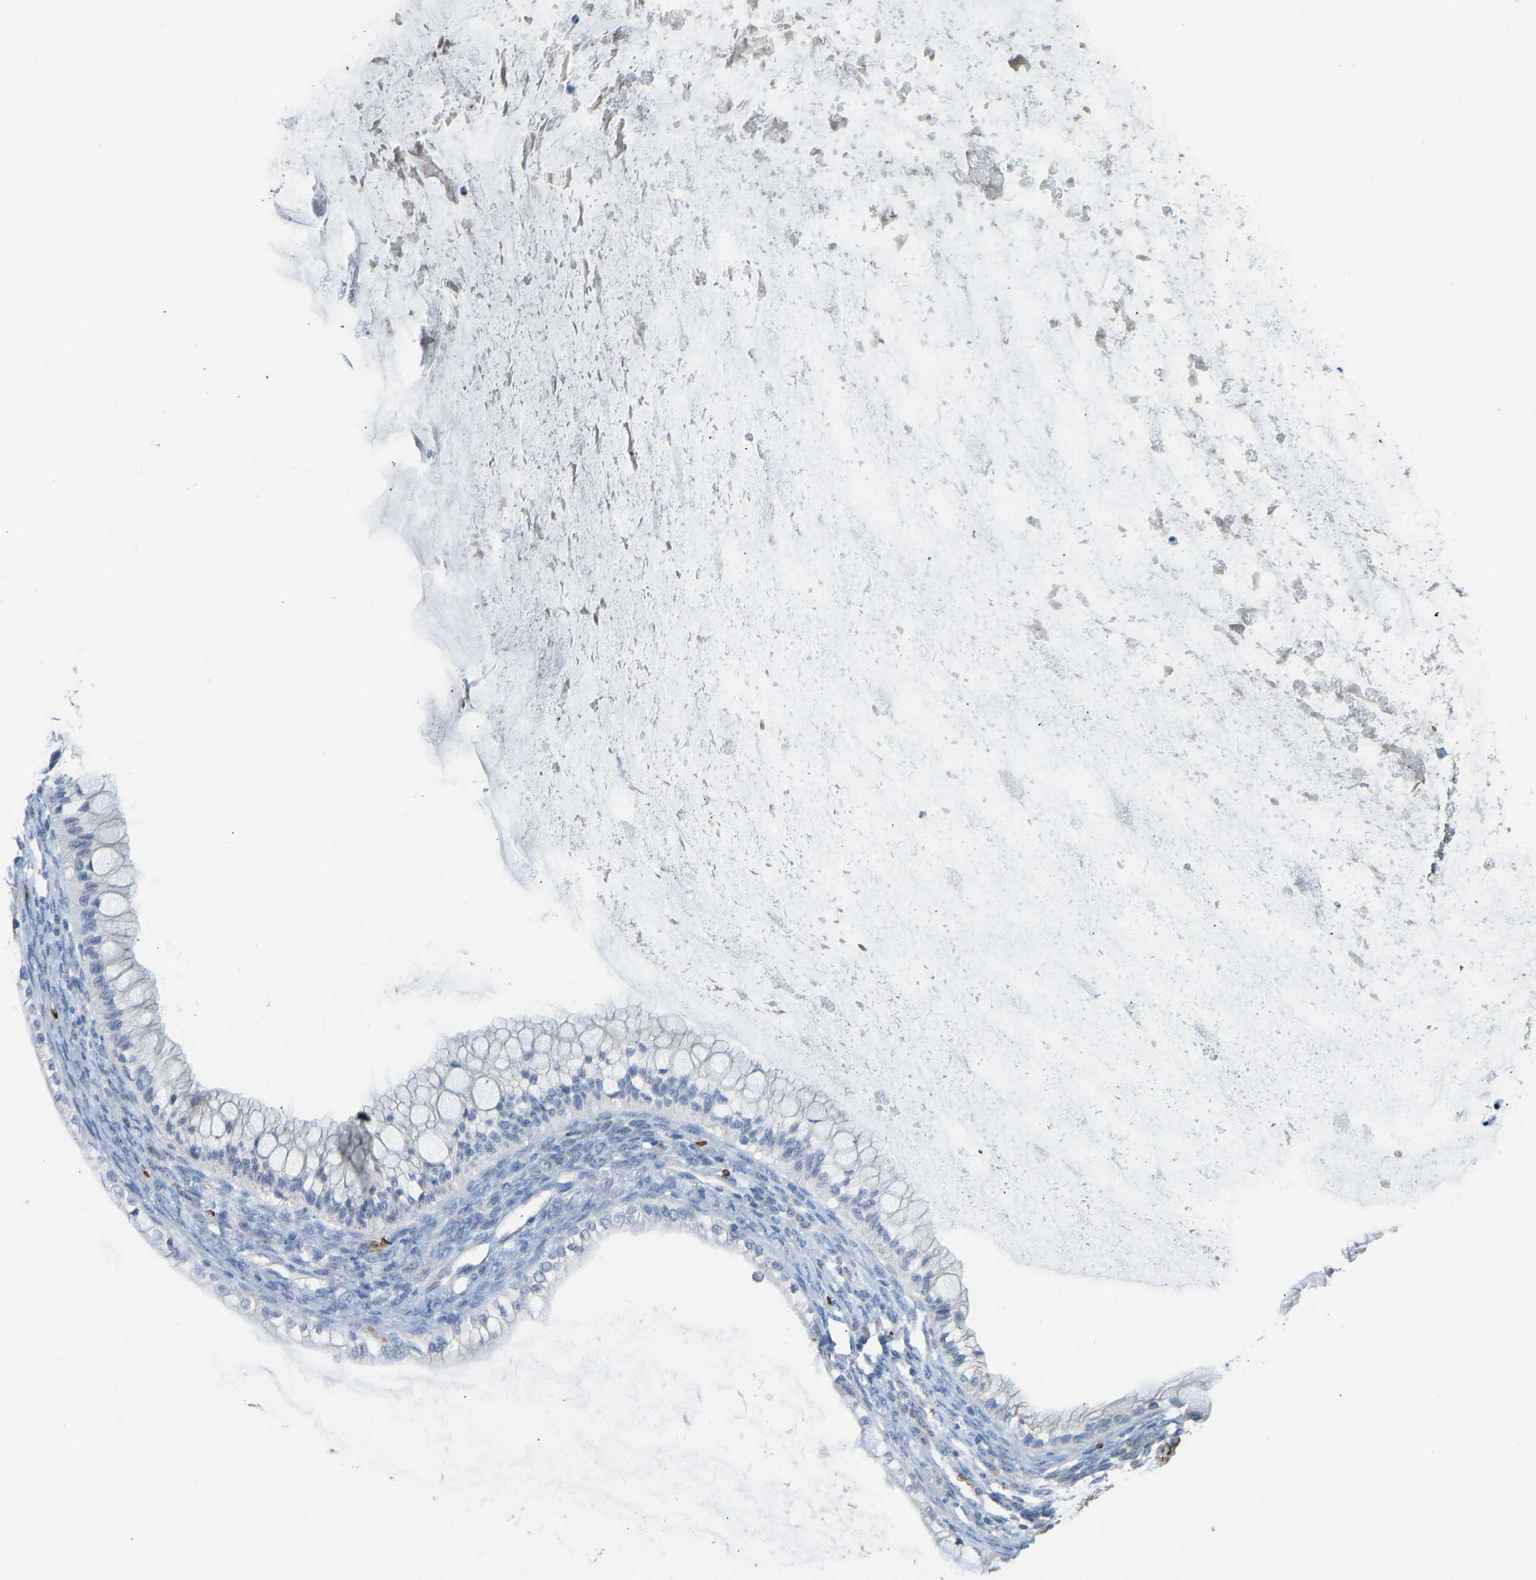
{"staining": {"intensity": "negative", "quantity": "none", "location": "none"}, "tissue": "ovarian cancer", "cell_type": "Tumor cells", "image_type": "cancer", "snomed": [{"axis": "morphology", "description": "Cystadenocarcinoma, mucinous, NOS"}, {"axis": "topography", "description": "Ovary"}], "caption": "This is a micrograph of immunohistochemistry (IHC) staining of ovarian cancer, which shows no expression in tumor cells. Nuclei are stained in blue.", "gene": "PIGS", "patient": {"sex": "female", "age": 57}}